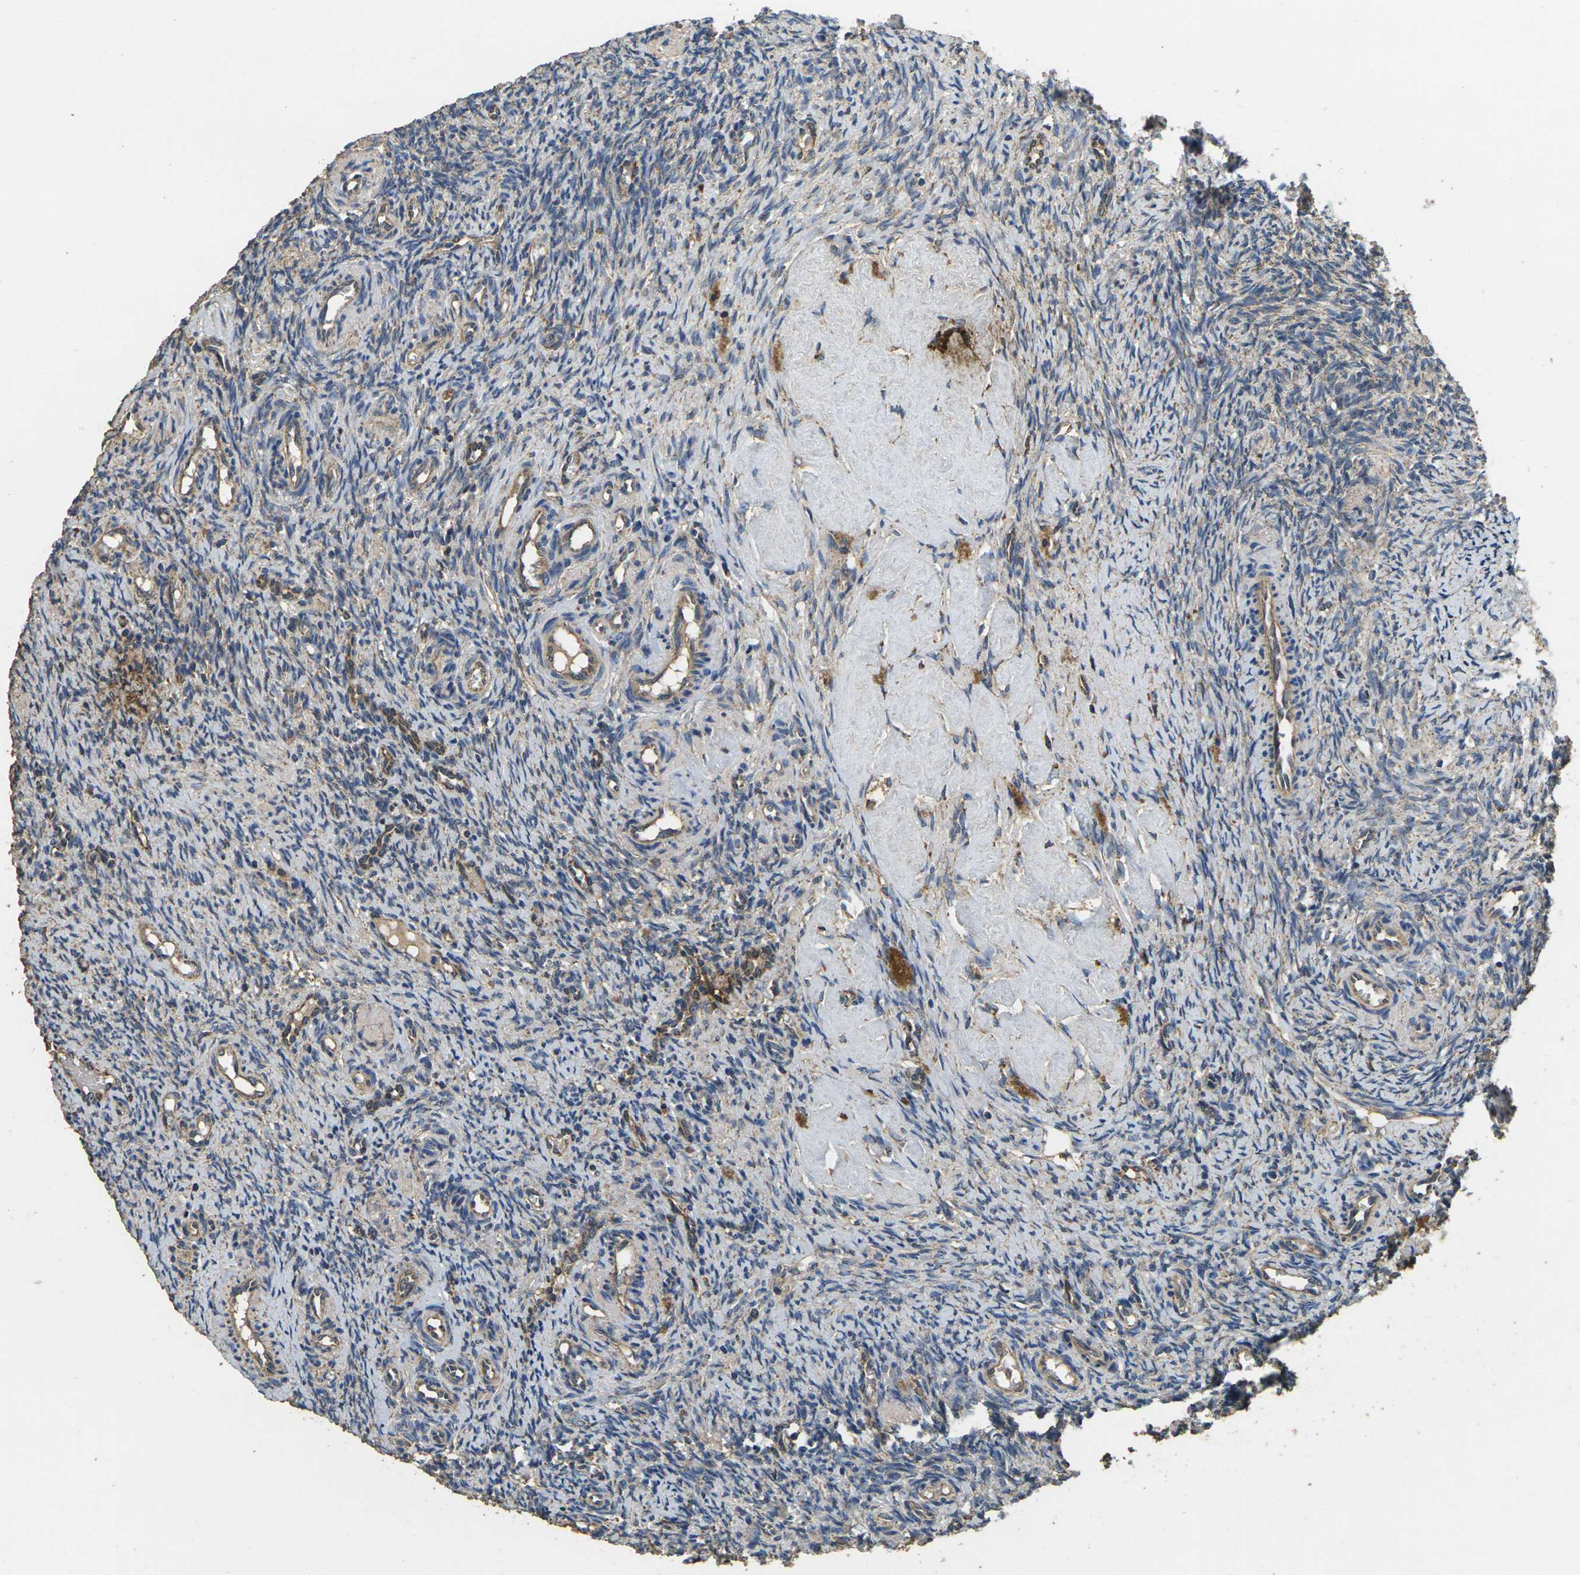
{"staining": {"intensity": "weak", "quantity": ">75%", "location": "cytoplasmic/membranous"}, "tissue": "ovary", "cell_type": "Ovarian stroma cells", "image_type": "normal", "snomed": [{"axis": "morphology", "description": "Normal tissue, NOS"}, {"axis": "topography", "description": "Ovary"}], "caption": "Immunohistochemistry of unremarkable human ovary reveals low levels of weak cytoplasmic/membranous positivity in approximately >75% of ovarian stroma cells. The staining was performed using DAB to visualize the protein expression in brown, while the nuclei were stained in blue with hematoxylin (Magnification: 20x).", "gene": "MAPK11", "patient": {"sex": "female", "age": 41}}